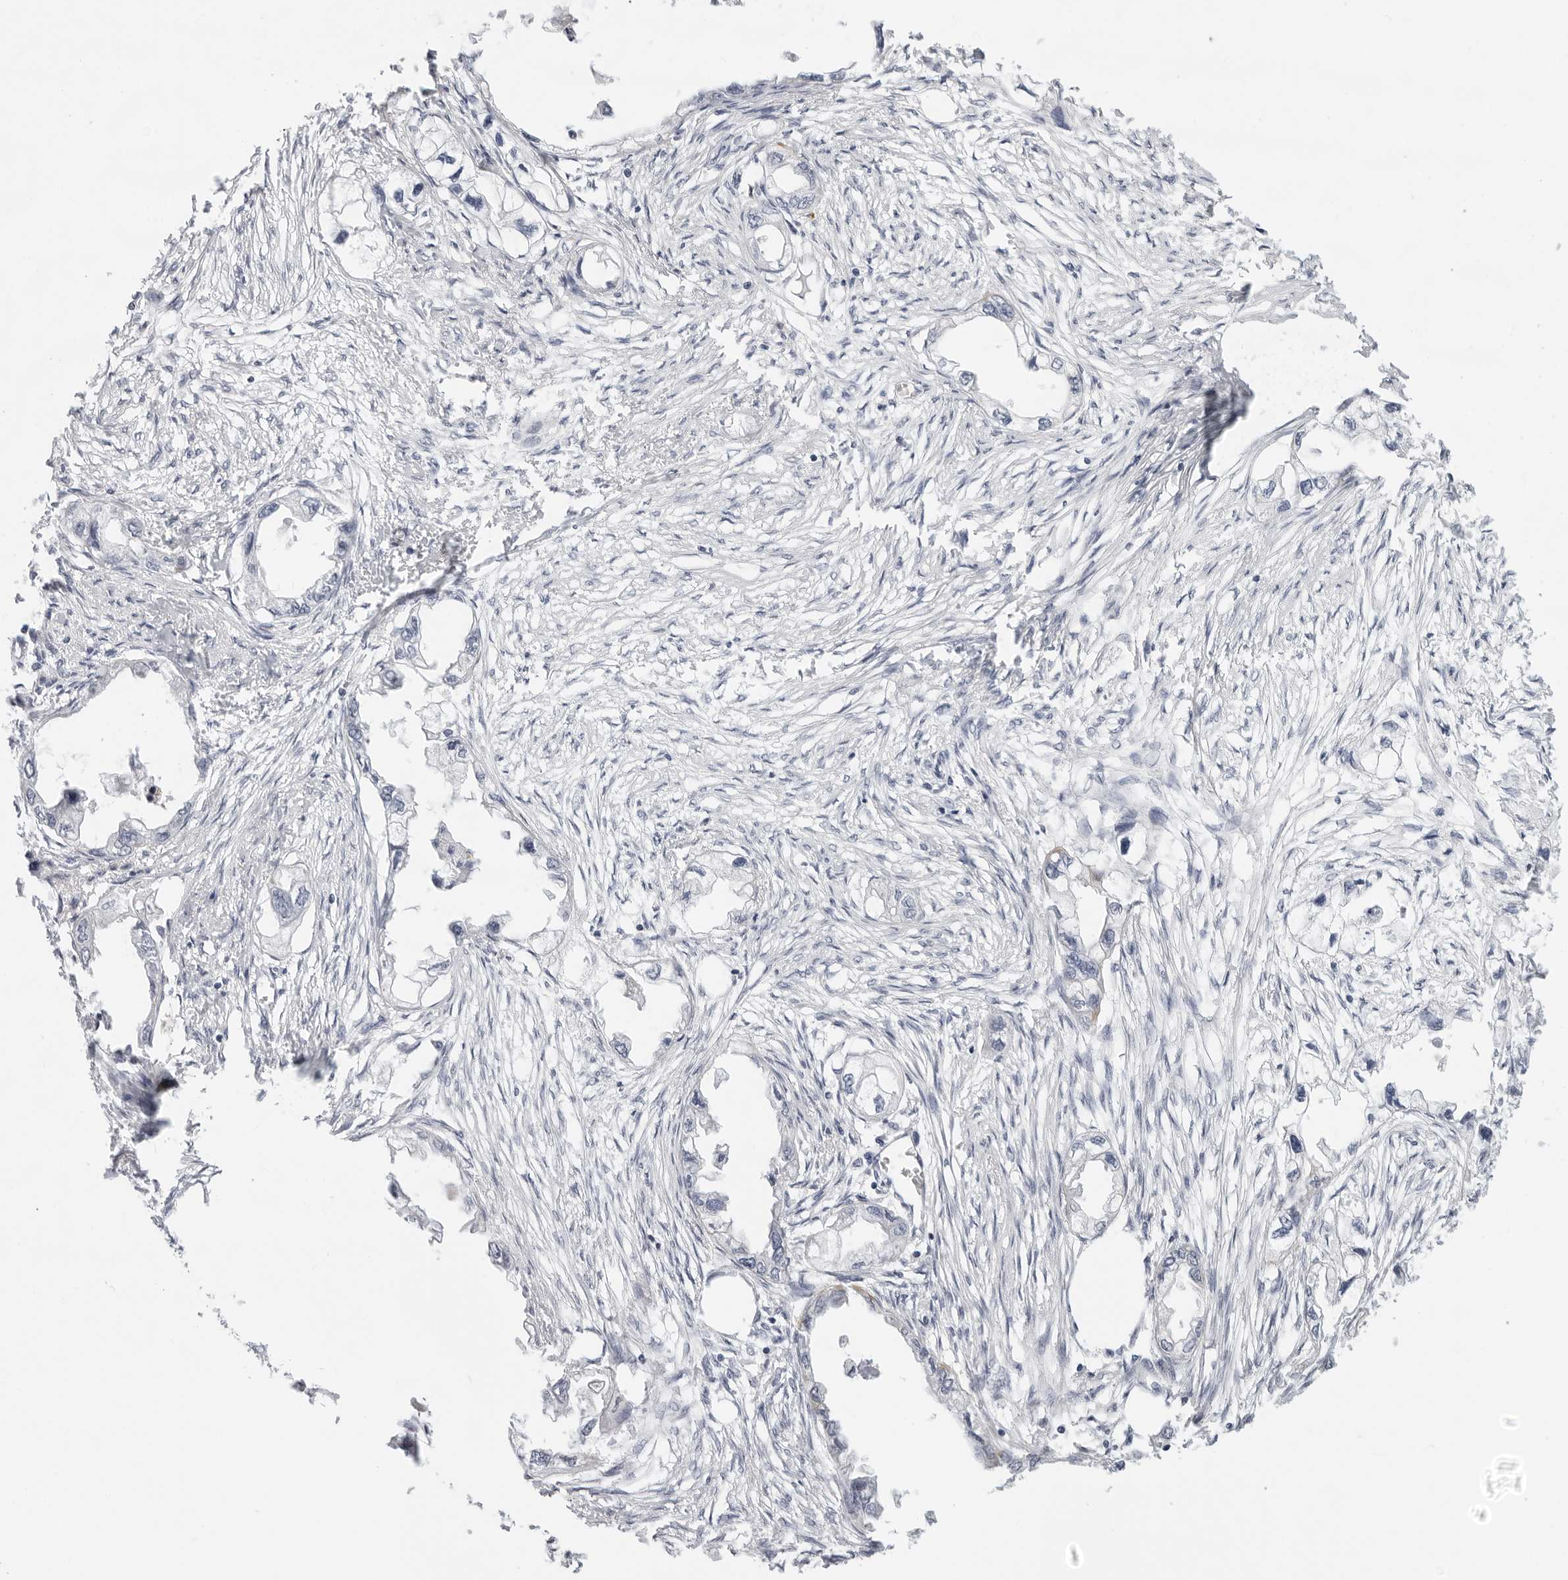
{"staining": {"intensity": "negative", "quantity": "none", "location": "none"}, "tissue": "endometrial cancer", "cell_type": "Tumor cells", "image_type": "cancer", "snomed": [{"axis": "morphology", "description": "Adenocarcinoma, NOS"}, {"axis": "morphology", "description": "Adenocarcinoma, metastatic, NOS"}, {"axis": "topography", "description": "Adipose tissue"}, {"axis": "topography", "description": "Endometrium"}], "caption": "This is a image of immunohistochemistry (IHC) staining of adenocarcinoma (endometrial), which shows no expression in tumor cells.", "gene": "CIART", "patient": {"sex": "female", "age": 67}}